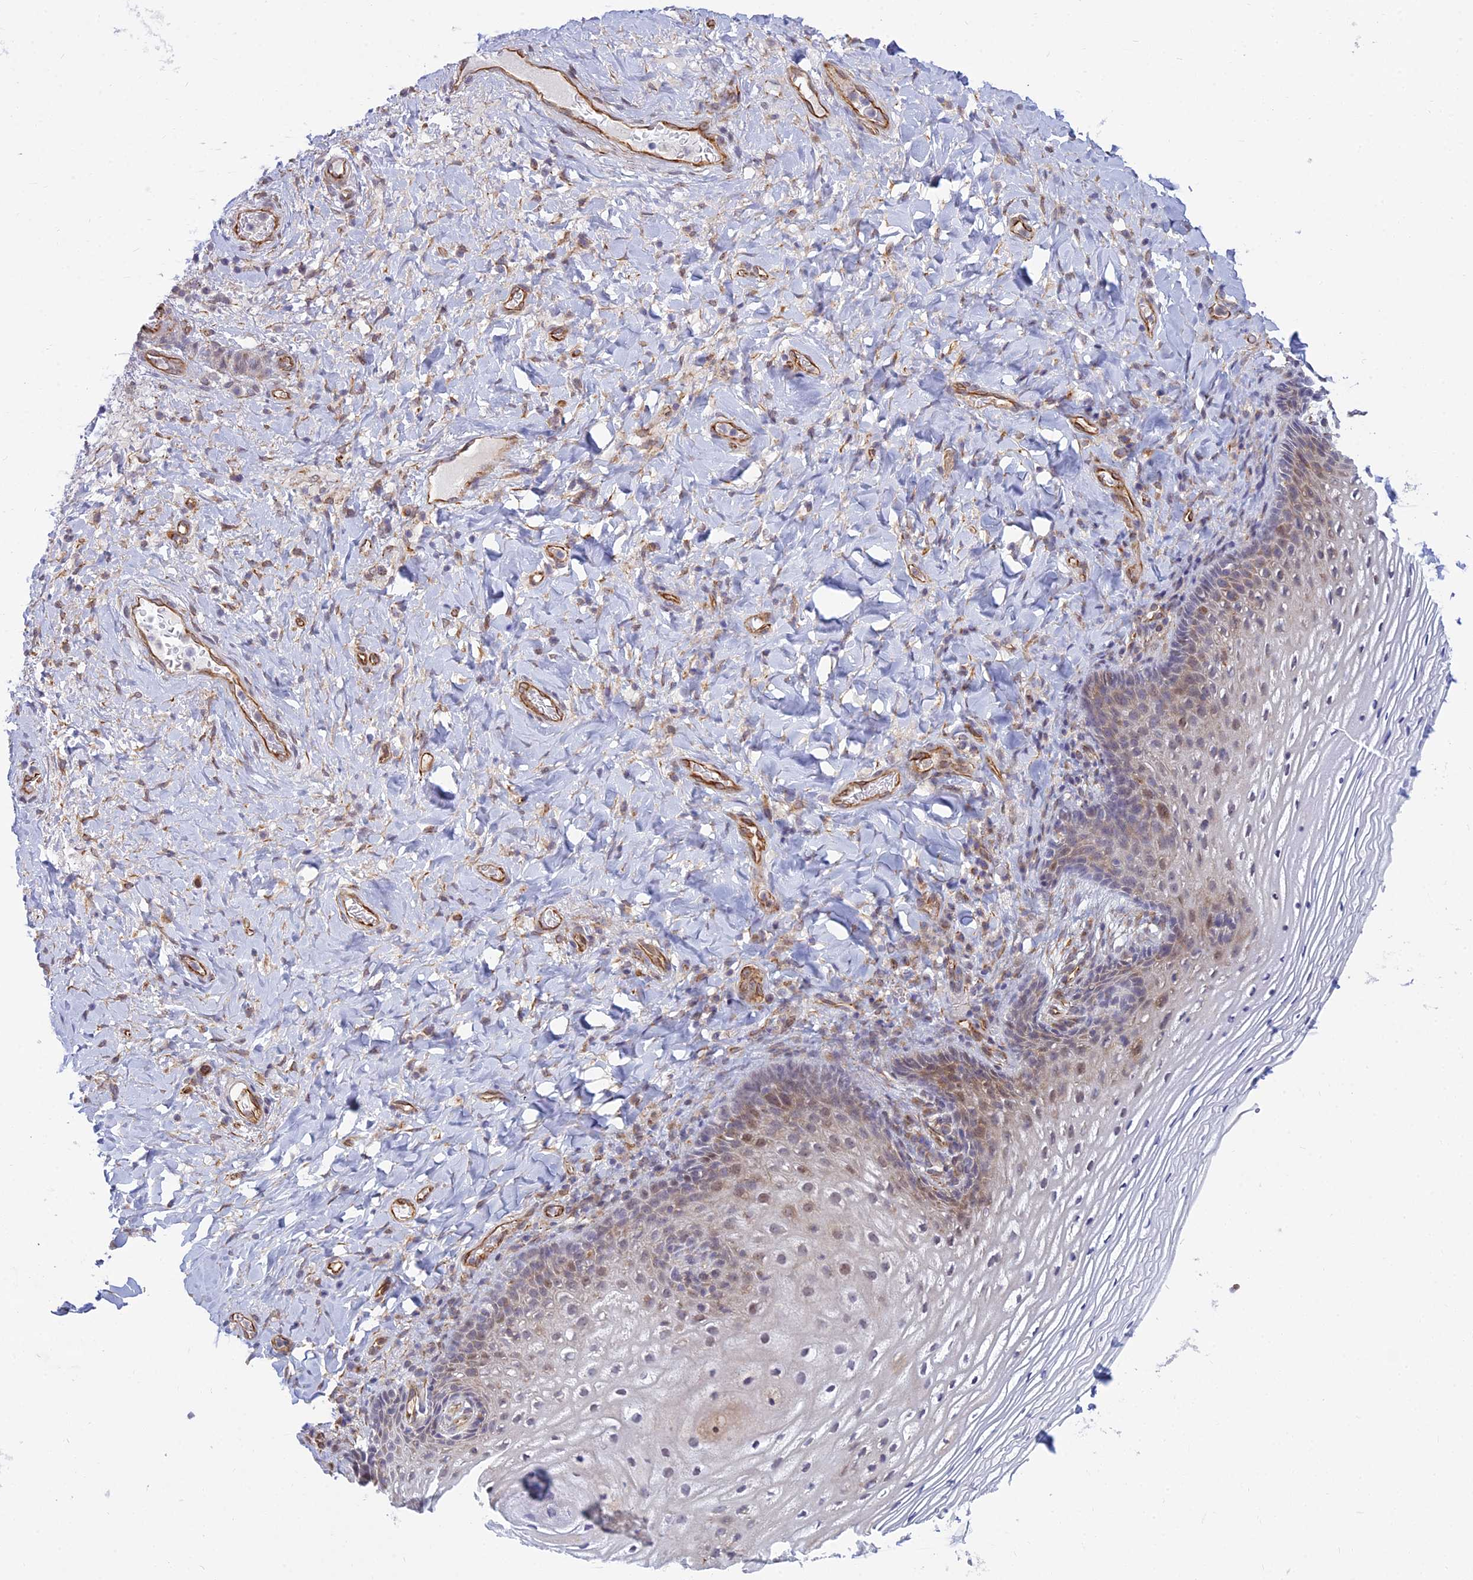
{"staining": {"intensity": "moderate", "quantity": "<25%", "location": "nuclear"}, "tissue": "vagina", "cell_type": "Squamous epithelial cells", "image_type": "normal", "snomed": [{"axis": "morphology", "description": "Normal tissue, NOS"}, {"axis": "topography", "description": "Vagina"}], "caption": "The micrograph displays immunohistochemical staining of unremarkable vagina. There is moderate nuclear expression is seen in about <25% of squamous epithelial cells. (brown staining indicates protein expression, while blue staining denotes nuclei).", "gene": "SAPCD2", "patient": {"sex": "female", "age": 60}}